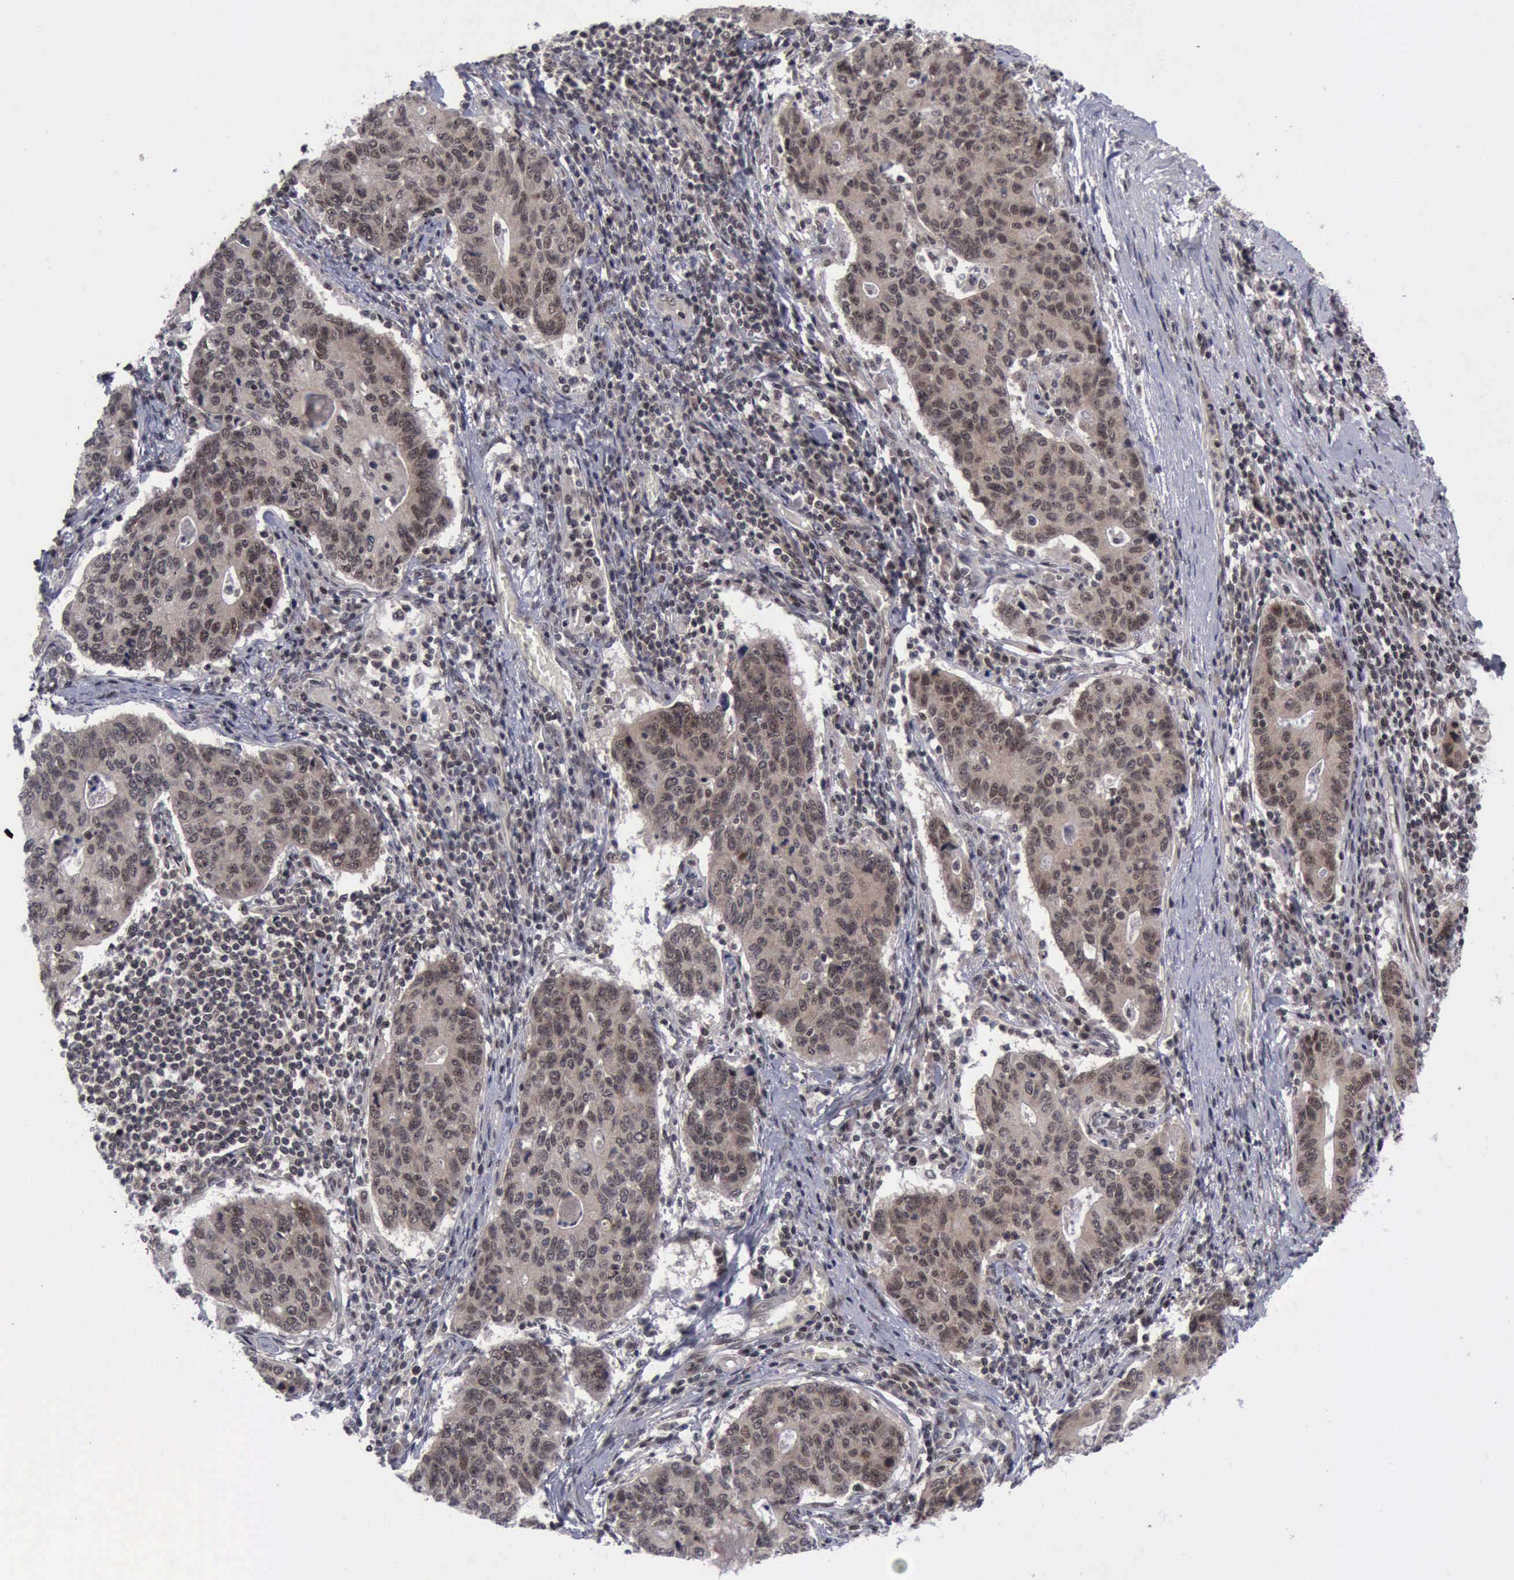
{"staining": {"intensity": "moderate", "quantity": ">75%", "location": "cytoplasmic/membranous,nuclear"}, "tissue": "stomach cancer", "cell_type": "Tumor cells", "image_type": "cancer", "snomed": [{"axis": "morphology", "description": "Adenocarcinoma, NOS"}, {"axis": "topography", "description": "Esophagus"}, {"axis": "topography", "description": "Stomach"}], "caption": "Protein expression analysis of adenocarcinoma (stomach) shows moderate cytoplasmic/membranous and nuclear staining in approximately >75% of tumor cells.", "gene": "ATM", "patient": {"sex": "male", "age": 74}}